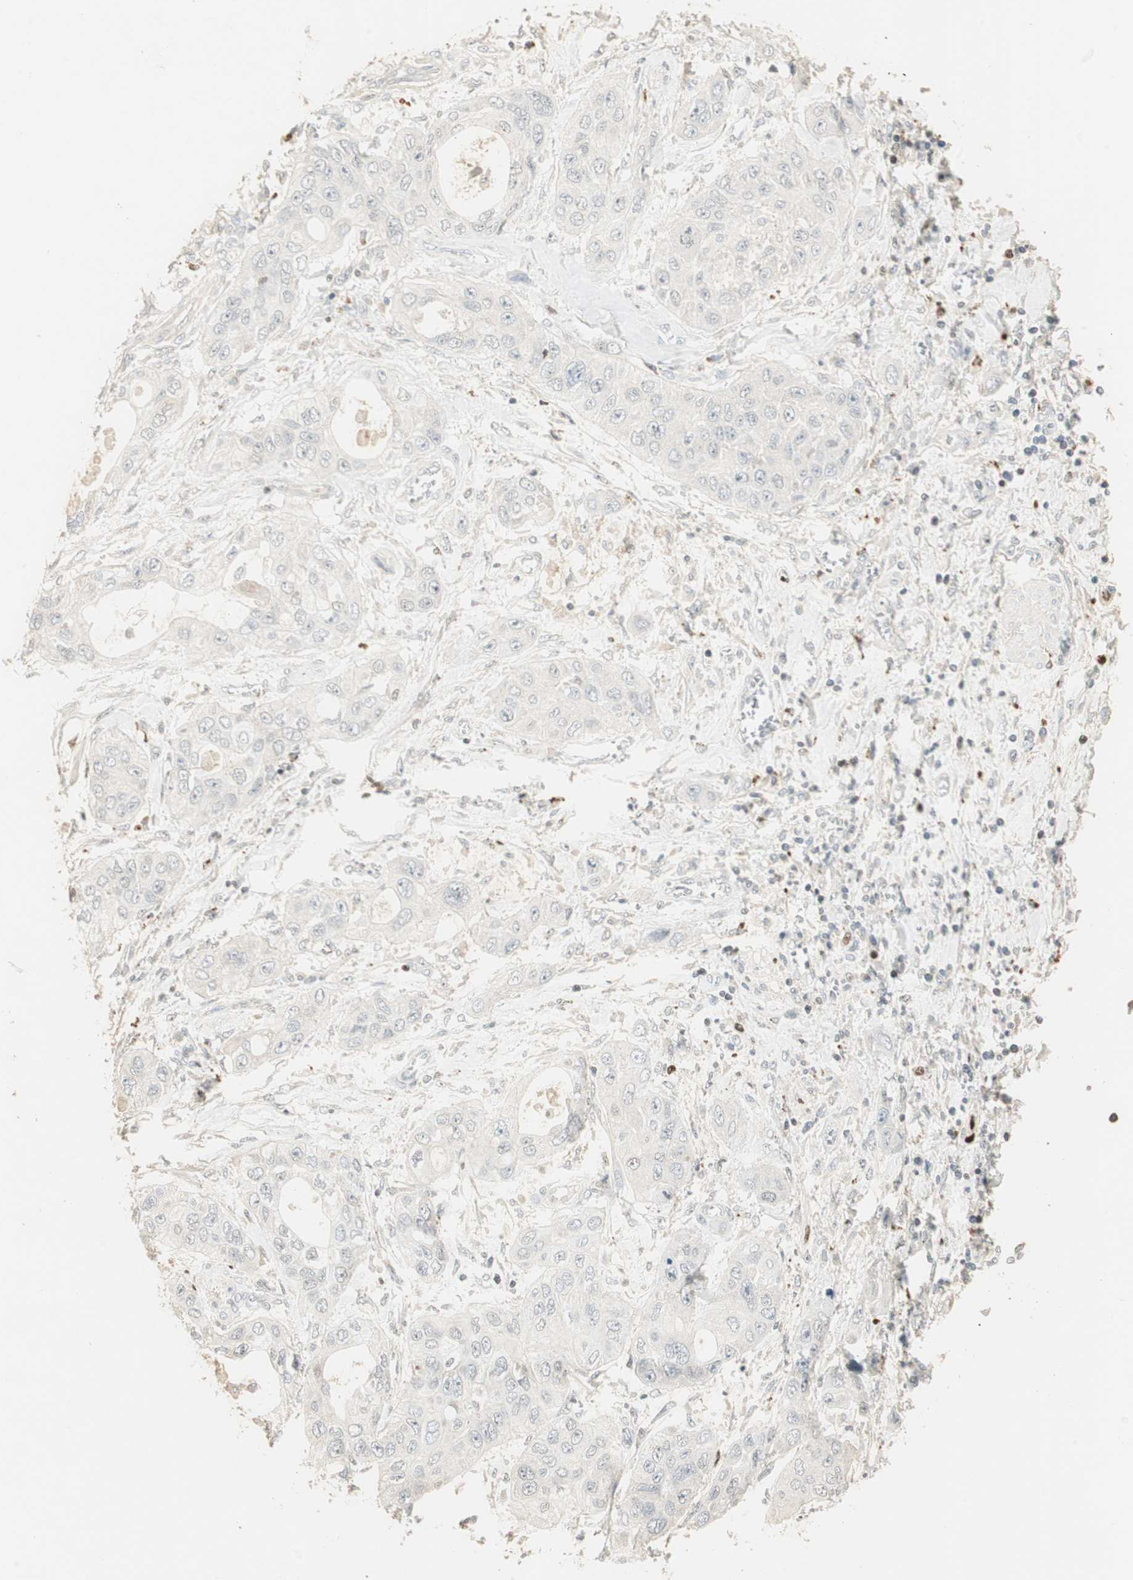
{"staining": {"intensity": "negative", "quantity": "none", "location": "none"}, "tissue": "pancreatic cancer", "cell_type": "Tumor cells", "image_type": "cancer", "snomed": [{"axis": "morphology", "description": "Adenocarcinoma, NOS"}, {"axis": "topography", "description": "Pancreas"}], "caption": "Tumor cells are negative for brown protein staining in pancreatic cancer. (DAB (3,3'-diaminobenzidine) immunohistochemistry, high magnification).", "gene": "RUNX2", "patient": {"sex": "female", "age": 70}}